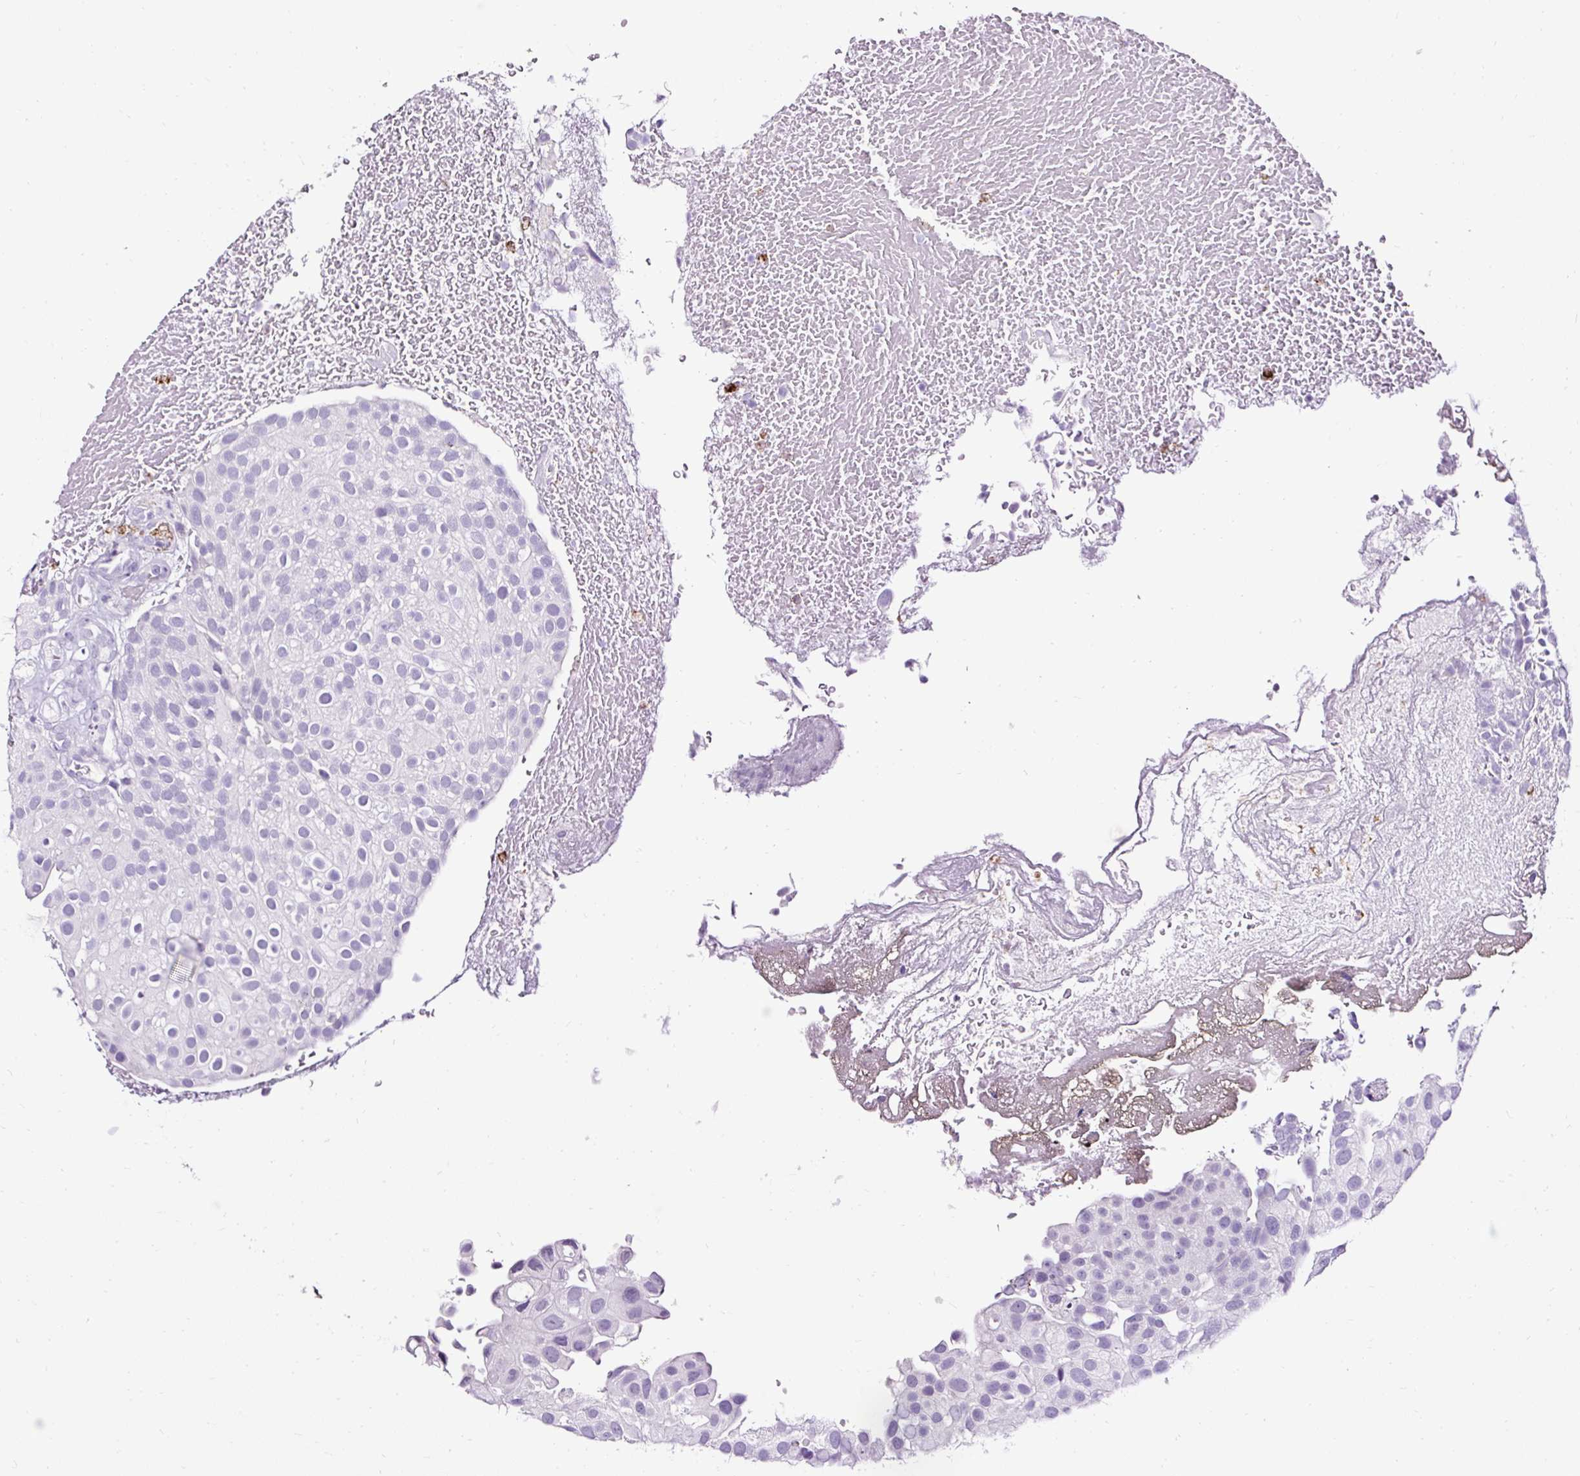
{"staining": {"intensity": "negative", "quantity": "none", "location": "none"}, "tissue": "urothelial cancer", "cell_type": "Tumor cells", "image_type": "cancer", "snomed": [{"axis": "morphology", "description": "Urothelial carcinoma, Low grade"}, {"axis": "topography", "description": "Urinary bladder"}], "caption": "Micrograph shows no protein positivity in tumor cells of urothelial cancer tissue.", "gene": "SLC7A8", "patient": {"sex": "male", "age": 78}}